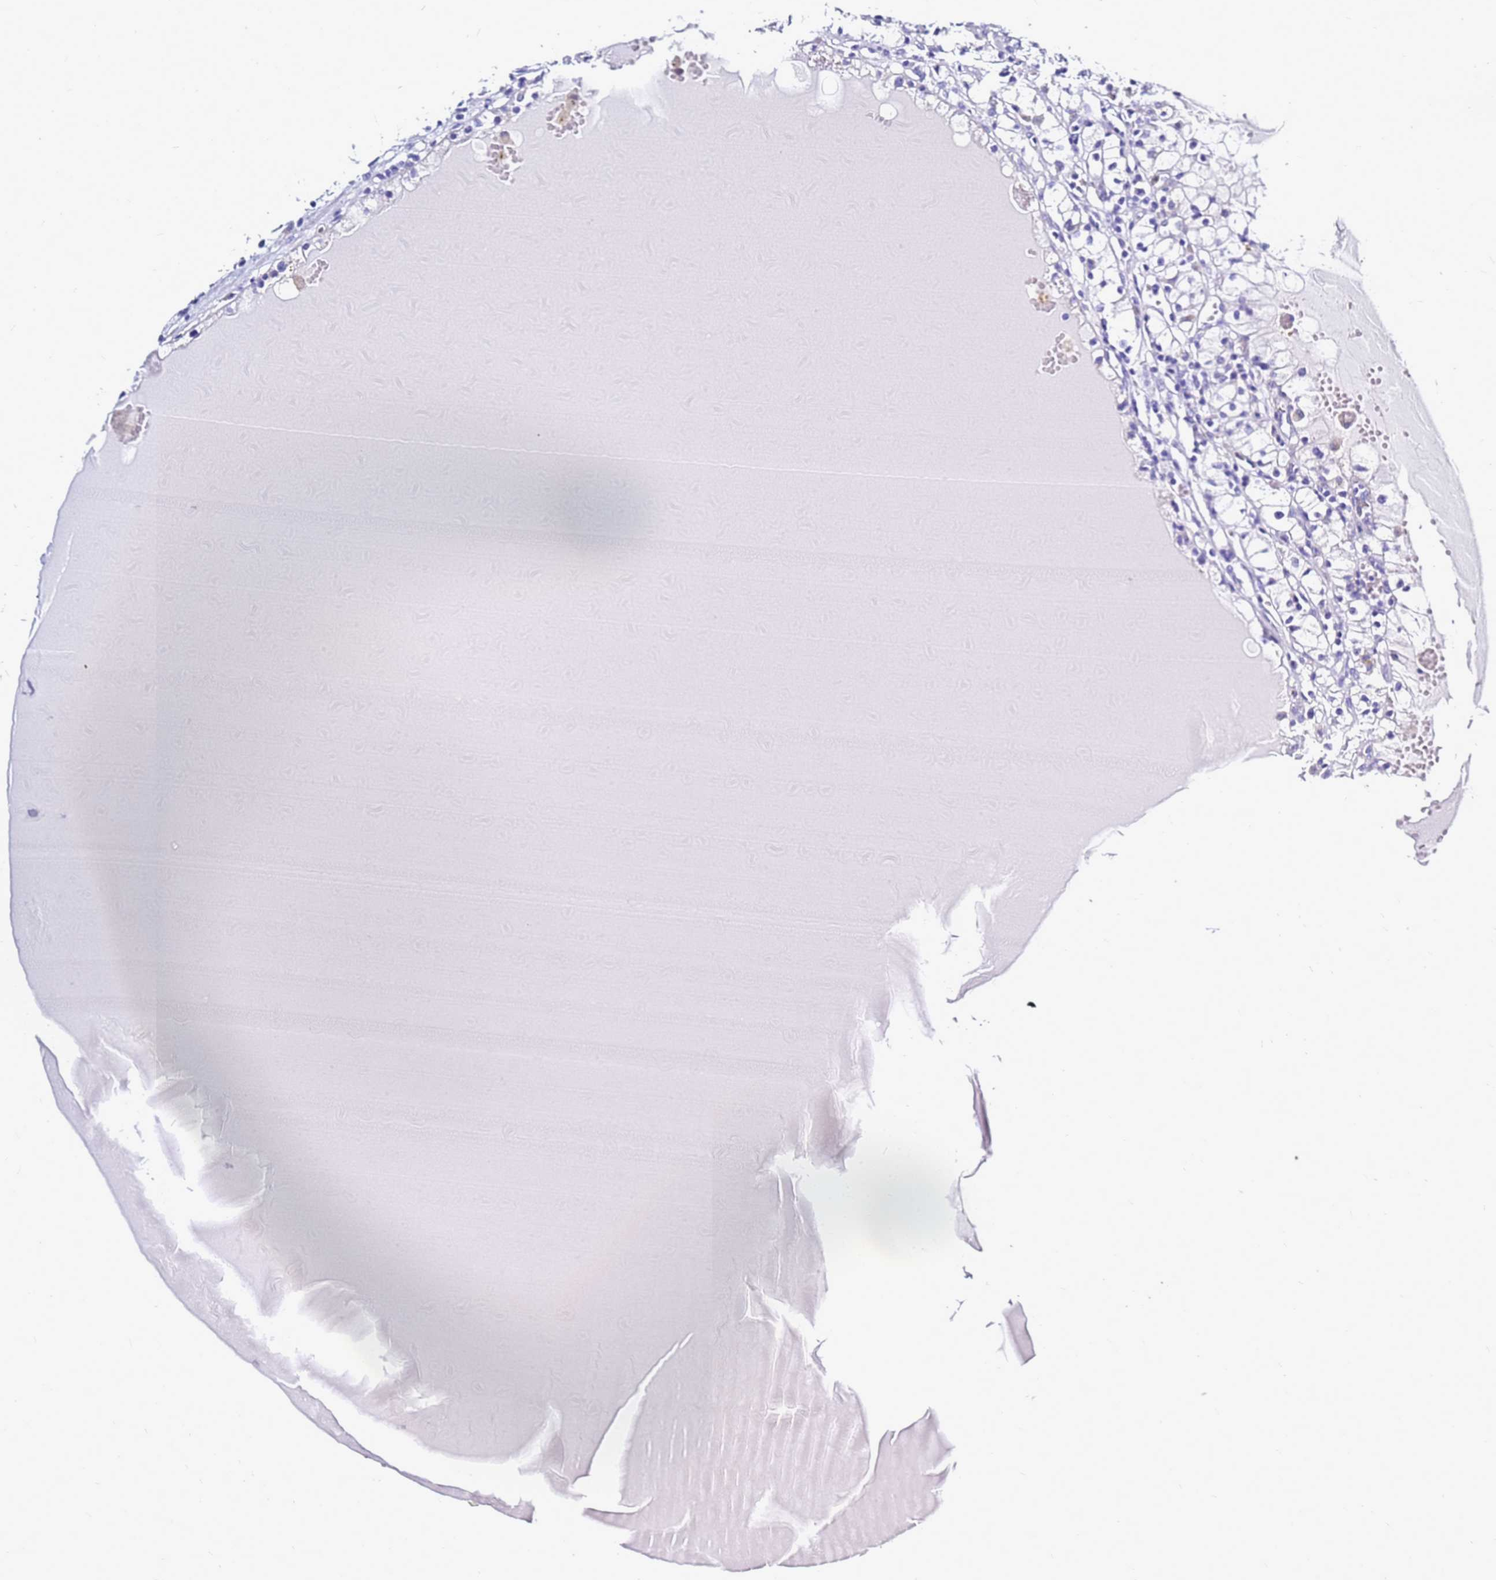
{"staining": {"intensity": "negative", "quantity": "none", "location": "none"}, "tissue": "renal cancer", "cell_type": "Tumor cells", "image_type": "cancer", "snomed": [{"axis": "morphology", "description": "Adenocarcinoma, NOS"}, {"axis": "topography", "description": "Kidney"}], "caption": "The photomicrograph exhibits no staining of tumor cells in adenocarcinoma (renal). (Brightfield microscopy of DAB immunohistochemistry at high magnification).", "gene": "CSTA", "patient": {"sex": "male", "age": 56}}